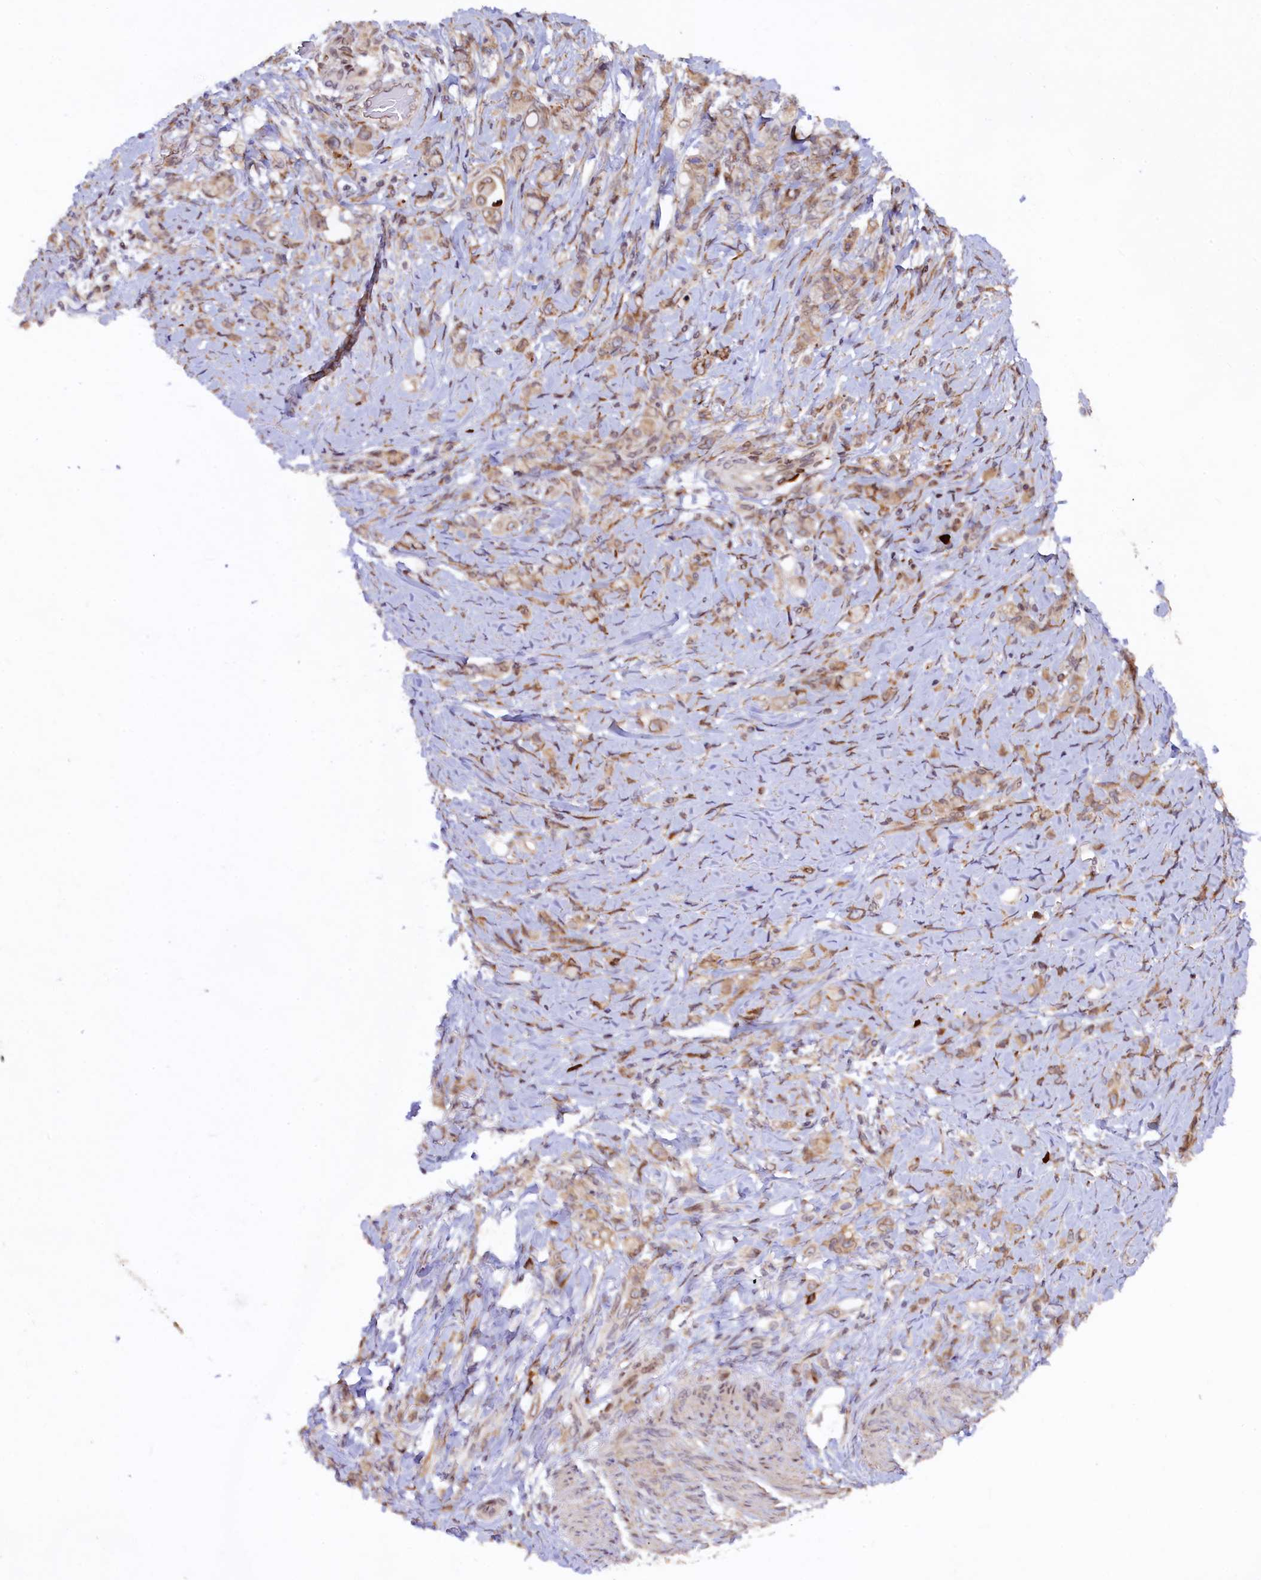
{"staining": {"intensity": "weak", "quantity": ">75%", "location": "cytoplasmic/membranous"}, "tissue": "stomach cancer", "cell_type": "Tumor cells", "image_type": "cancer", "snomed": [{"axis": "morphology", "description": "Adenocarcinoma, NOS"}, {"axis": "topography", "description": "Stomach"}], "caption": "A low amount of weak cytoplasmic/membranous expression is appreciated in approximately >75% of tumor cells in stomach adenocarcinoma tissue. The staining is performed using DAB brown chromogen to label protein expression. The nuclei are counter-stained blue using hematoxylin.", "gene": "C5orf15", "patient": {"sex": "female", "age": 79}}